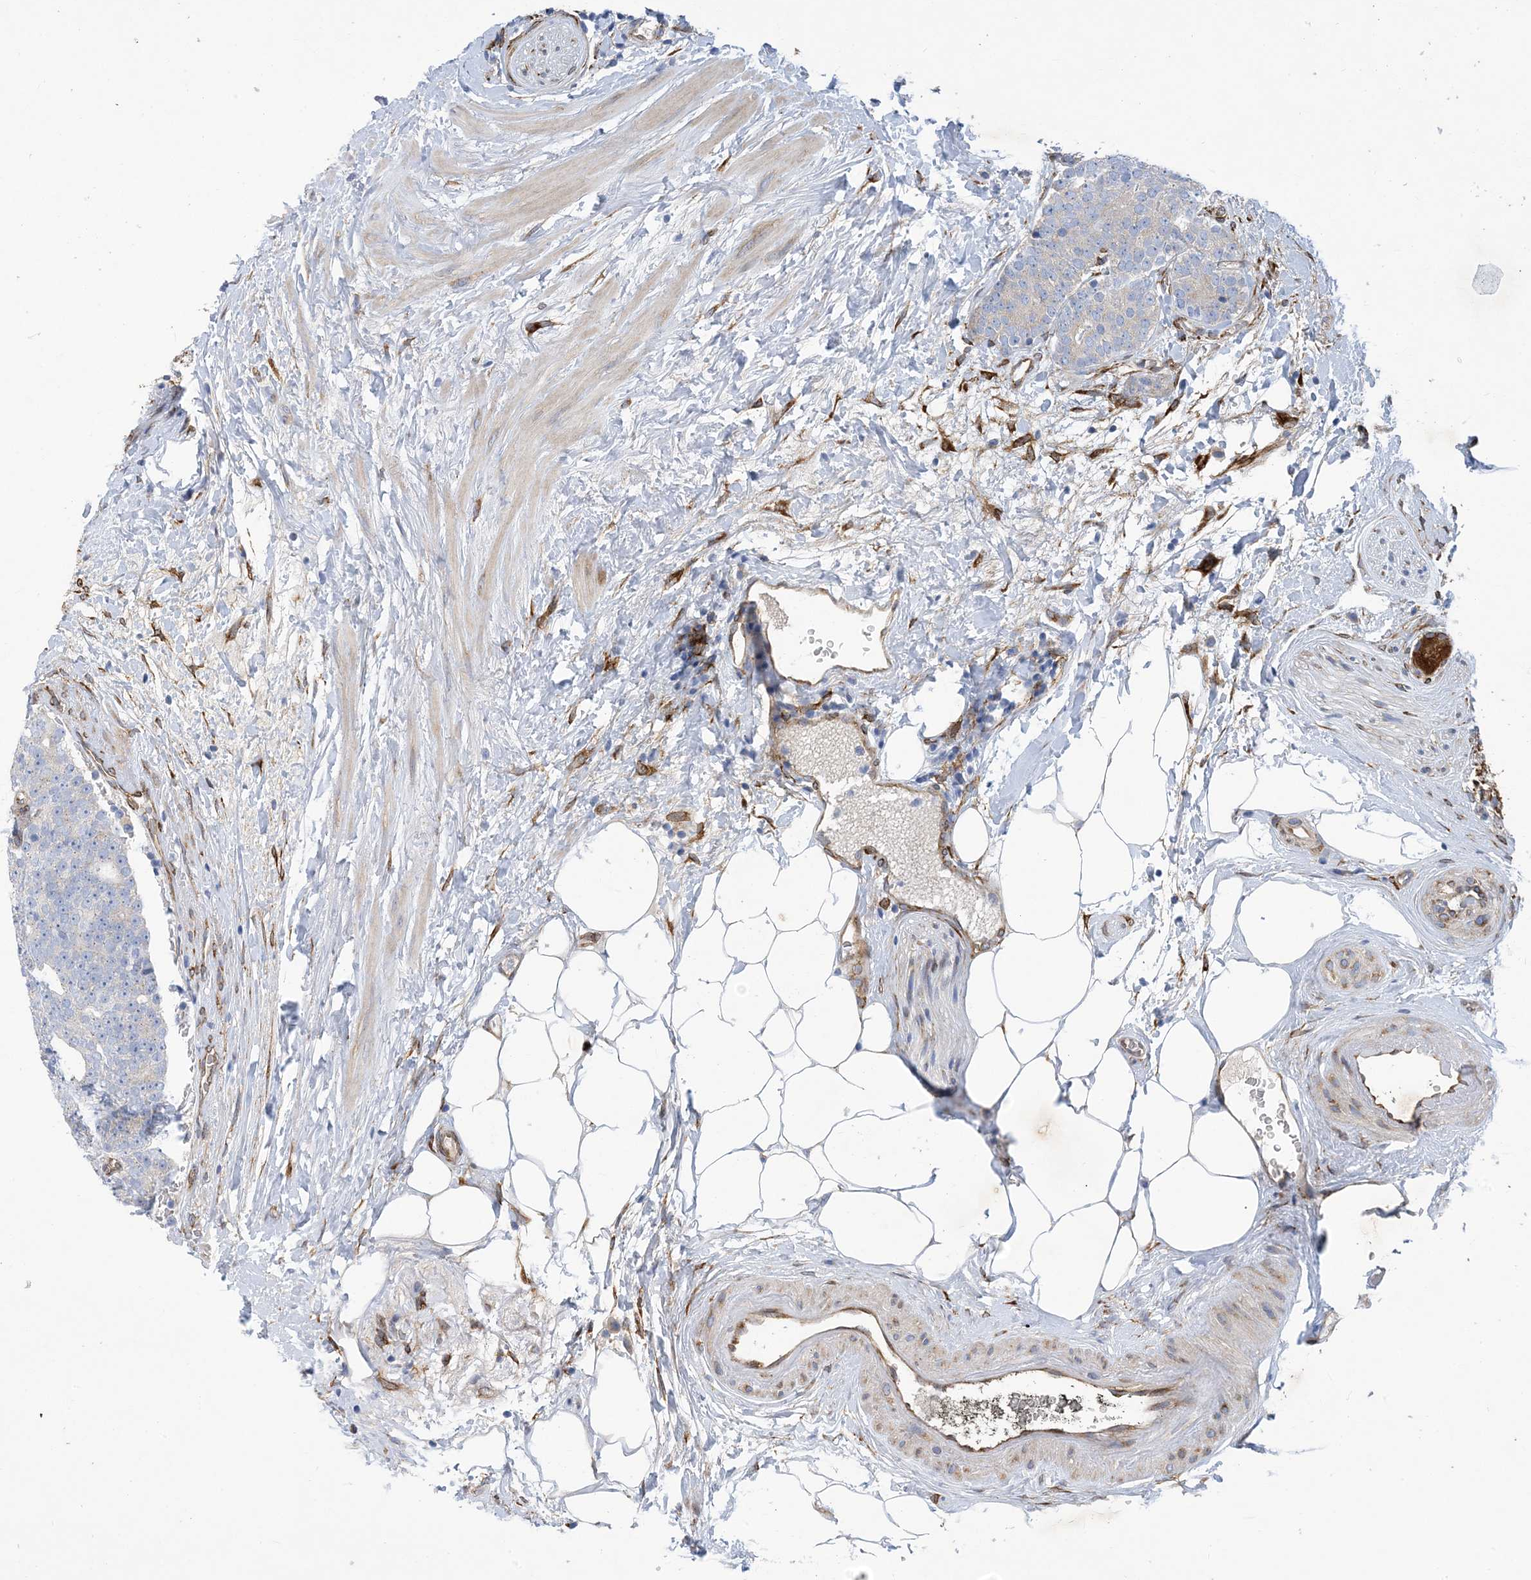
{"staining": {"intensity": "negative", "quantity": "none", "location": "none"}, "tissue": "prostate cancer", "cell_type": "Tumor cells", "image_type": "cancer", "snomed": [{"axis": "morphology", "description": "Adenocarcinoma, High grade"}, {"axis": "topography", "description": "Prostate"}], "caption": "The IHC micrograph has no significant positivity in tumor cells of prostate cancer tissue.", "gene": "RBMS3", "patient": {"sex": "male", "age": 56}}